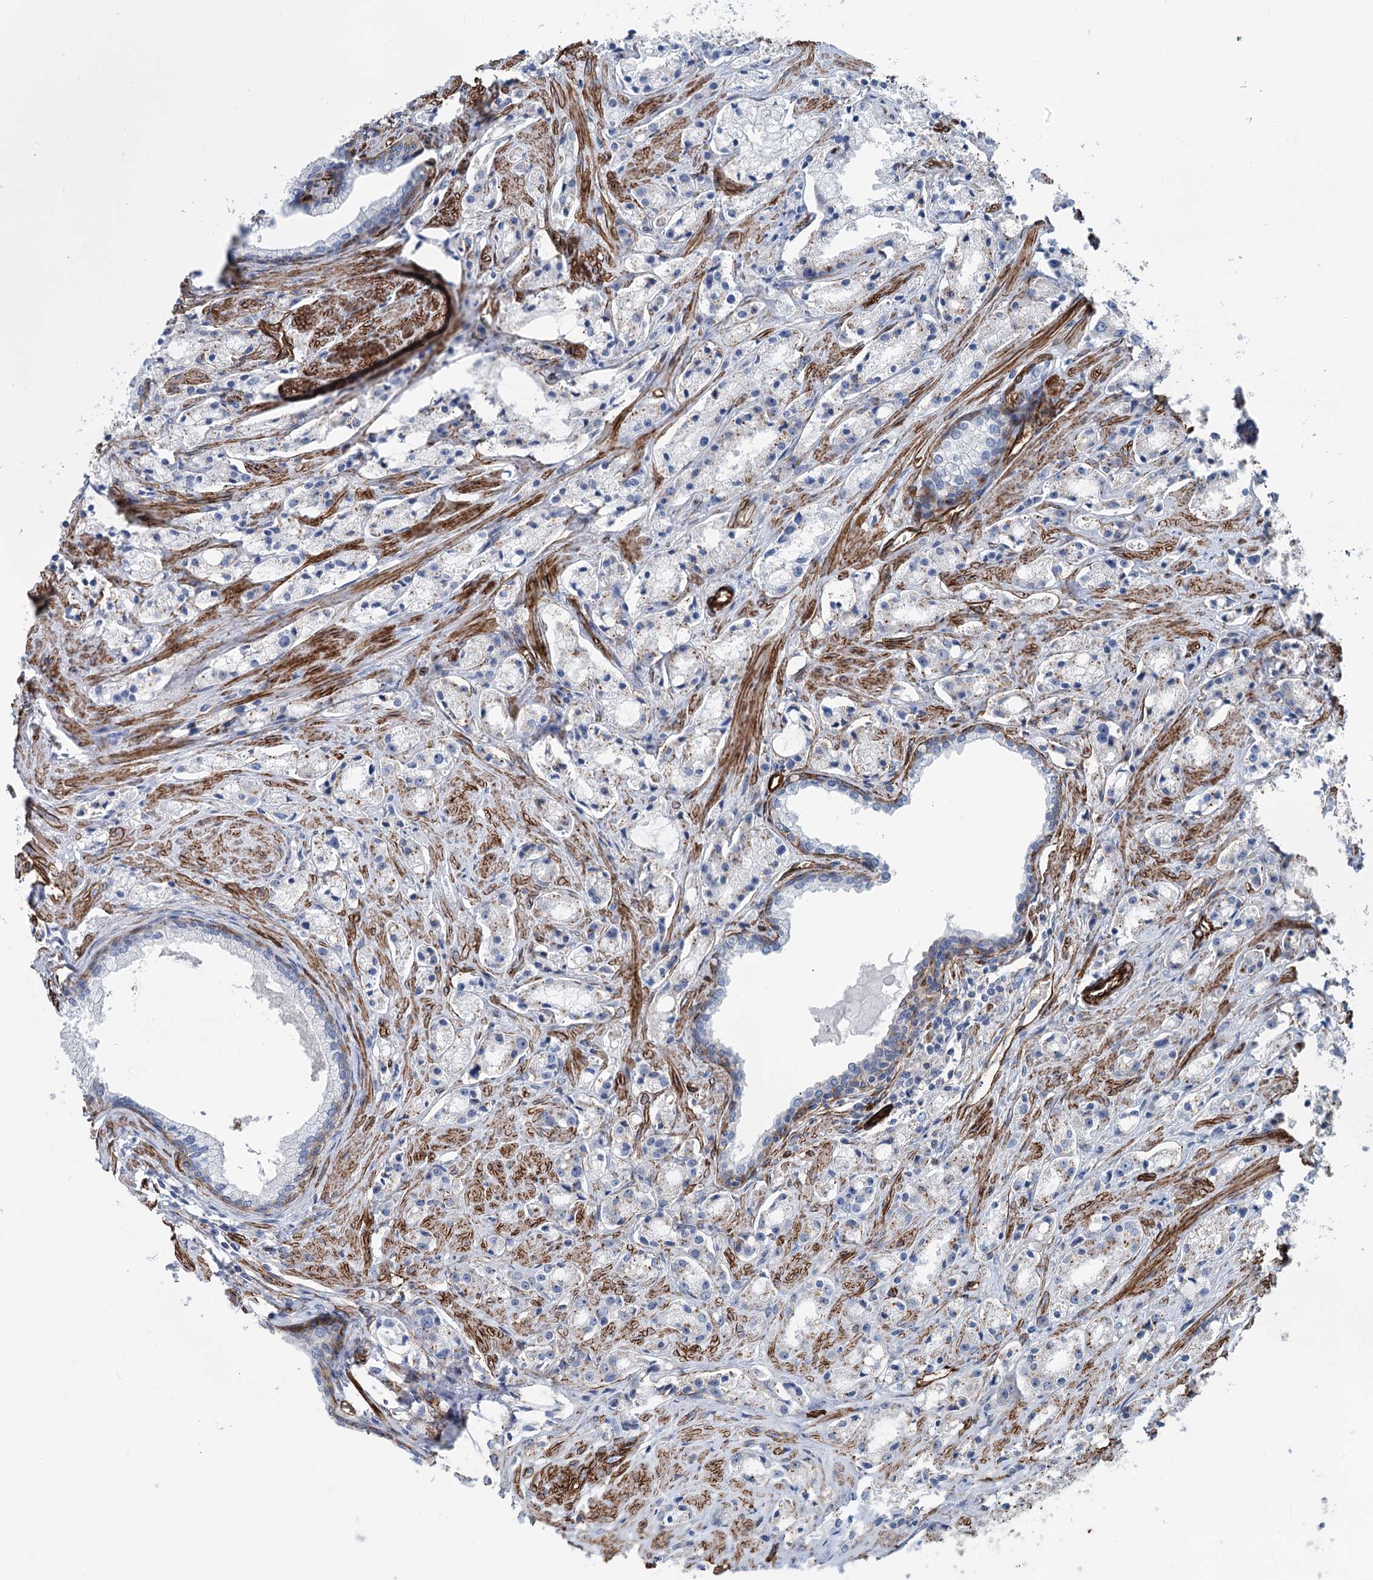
{"staining": {"intensity": "negative", "quantity": "none", "location": "none"}, "tissue": "prostate cancer", "cell_type": "Tumor cells", "image_type": "cancer", "snomed": [{"axis": "morphology", "description": "Adenocarcinoma, High grade"}, {"axis": "topography", "description": "Prostate"}], "caption": "A histopathology image of prostate adenocarcinoma (high-grade) stained for a protein exhibits no brown staining in tumor cells.", "gene": "IQSEC1", "patient": {"sex": "male", "age": 66}}